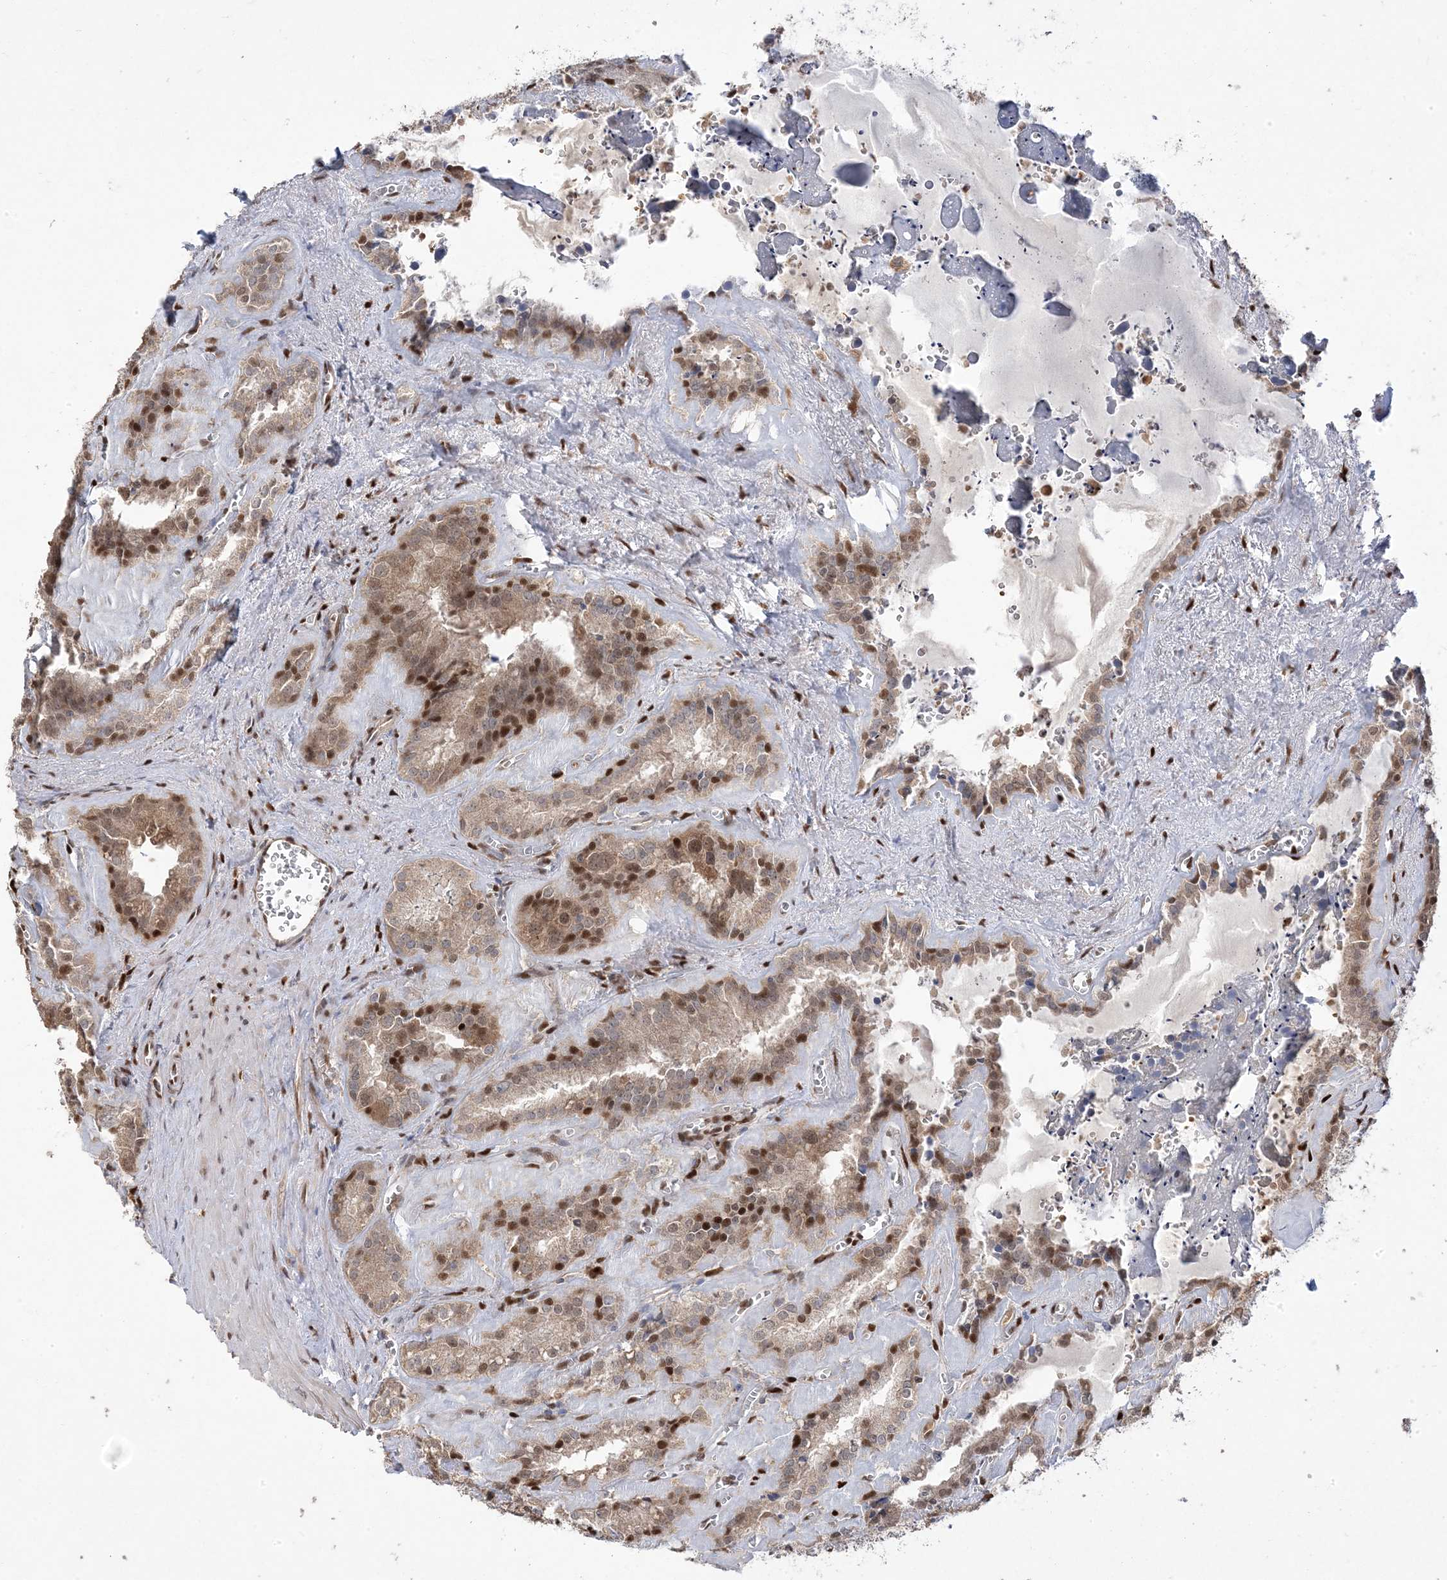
{"staining": {"intensity": "moderate", "quantity": "25%-75%", "location": "cytoplasmic/membranous,nuclear"}, "tissue": "seminal vesicle", "cell_type": "Glandular cells", "image_type": "normal", "snomed": [{"axis": "morphology", "description": "Normal tissue, NOS"}, {"axis": "topography", "description": "Prostate"}, {"axis": "topography", "description": "Seminal veicle"}], "caption": "Glandular cells show medium levels of moderate cytoplasmic/membranous,nuclear staining in approximately 25%-75% of cells in benign human seminal vesicle.", "gene": "PPOX", "patient": {"sex": "male", "age": 59}}